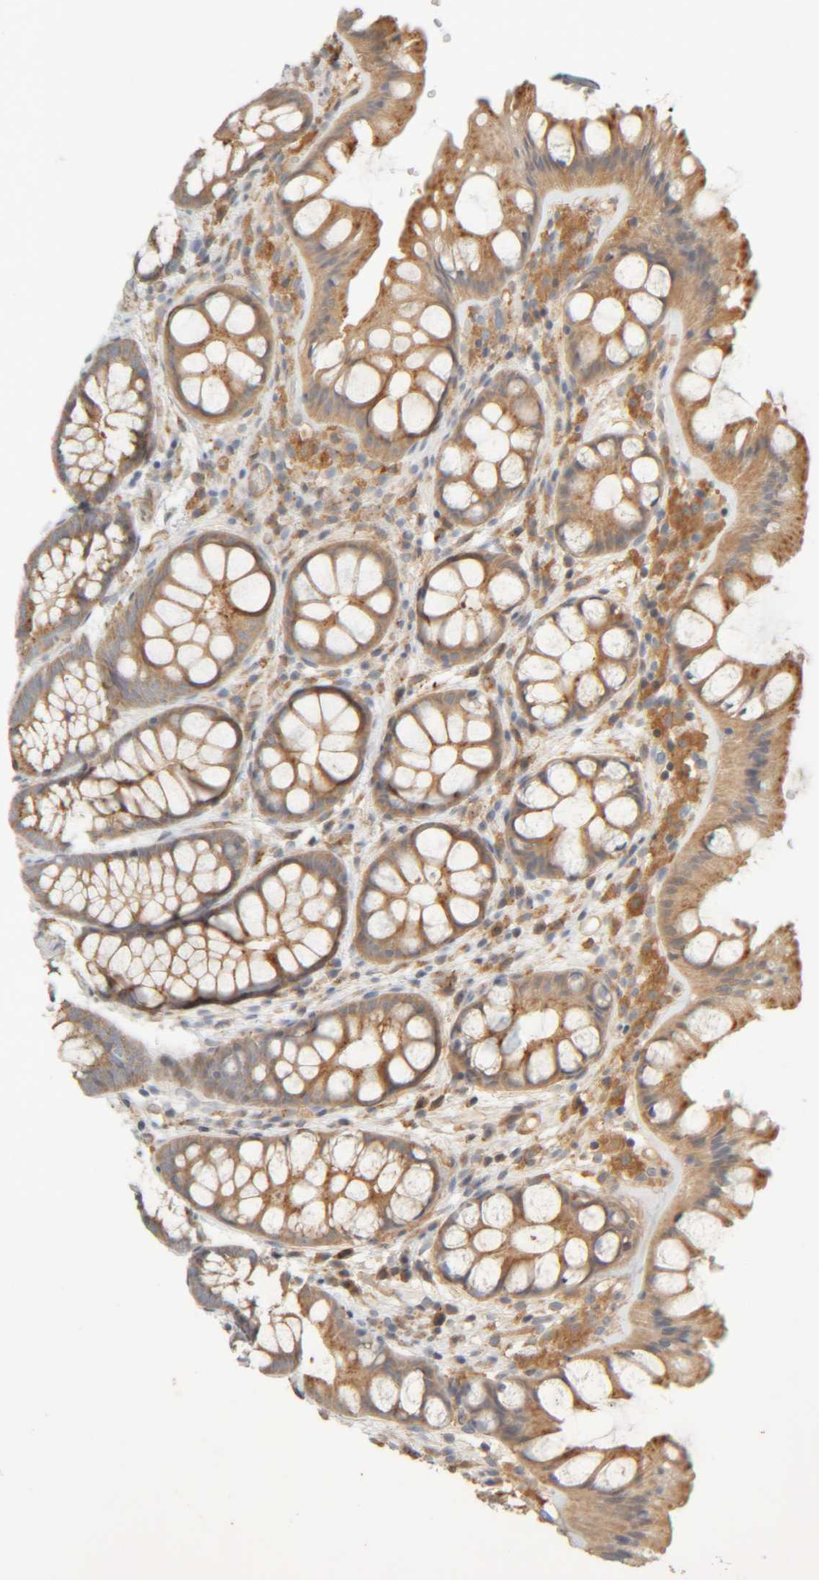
{"staining": {"intensity": "moderate", "quantity": ">75%", "location": "cytoplasmic/membranous"}, "tissue": "colon", "cell_type": "Endothelial cells", "image_type": "normal", "snomed": [{"axis": "morphology", "description": "Normal tissue, NOS"}, {"axis": "topography", "description": "Colon"}], "caption": "The immunohistochemical stain labels moderate cytoplasmic/membranous staining in endothelial cells of normal colon.", "gene": "TMEM192", "patient": {"sex": "male", "age": 47}}